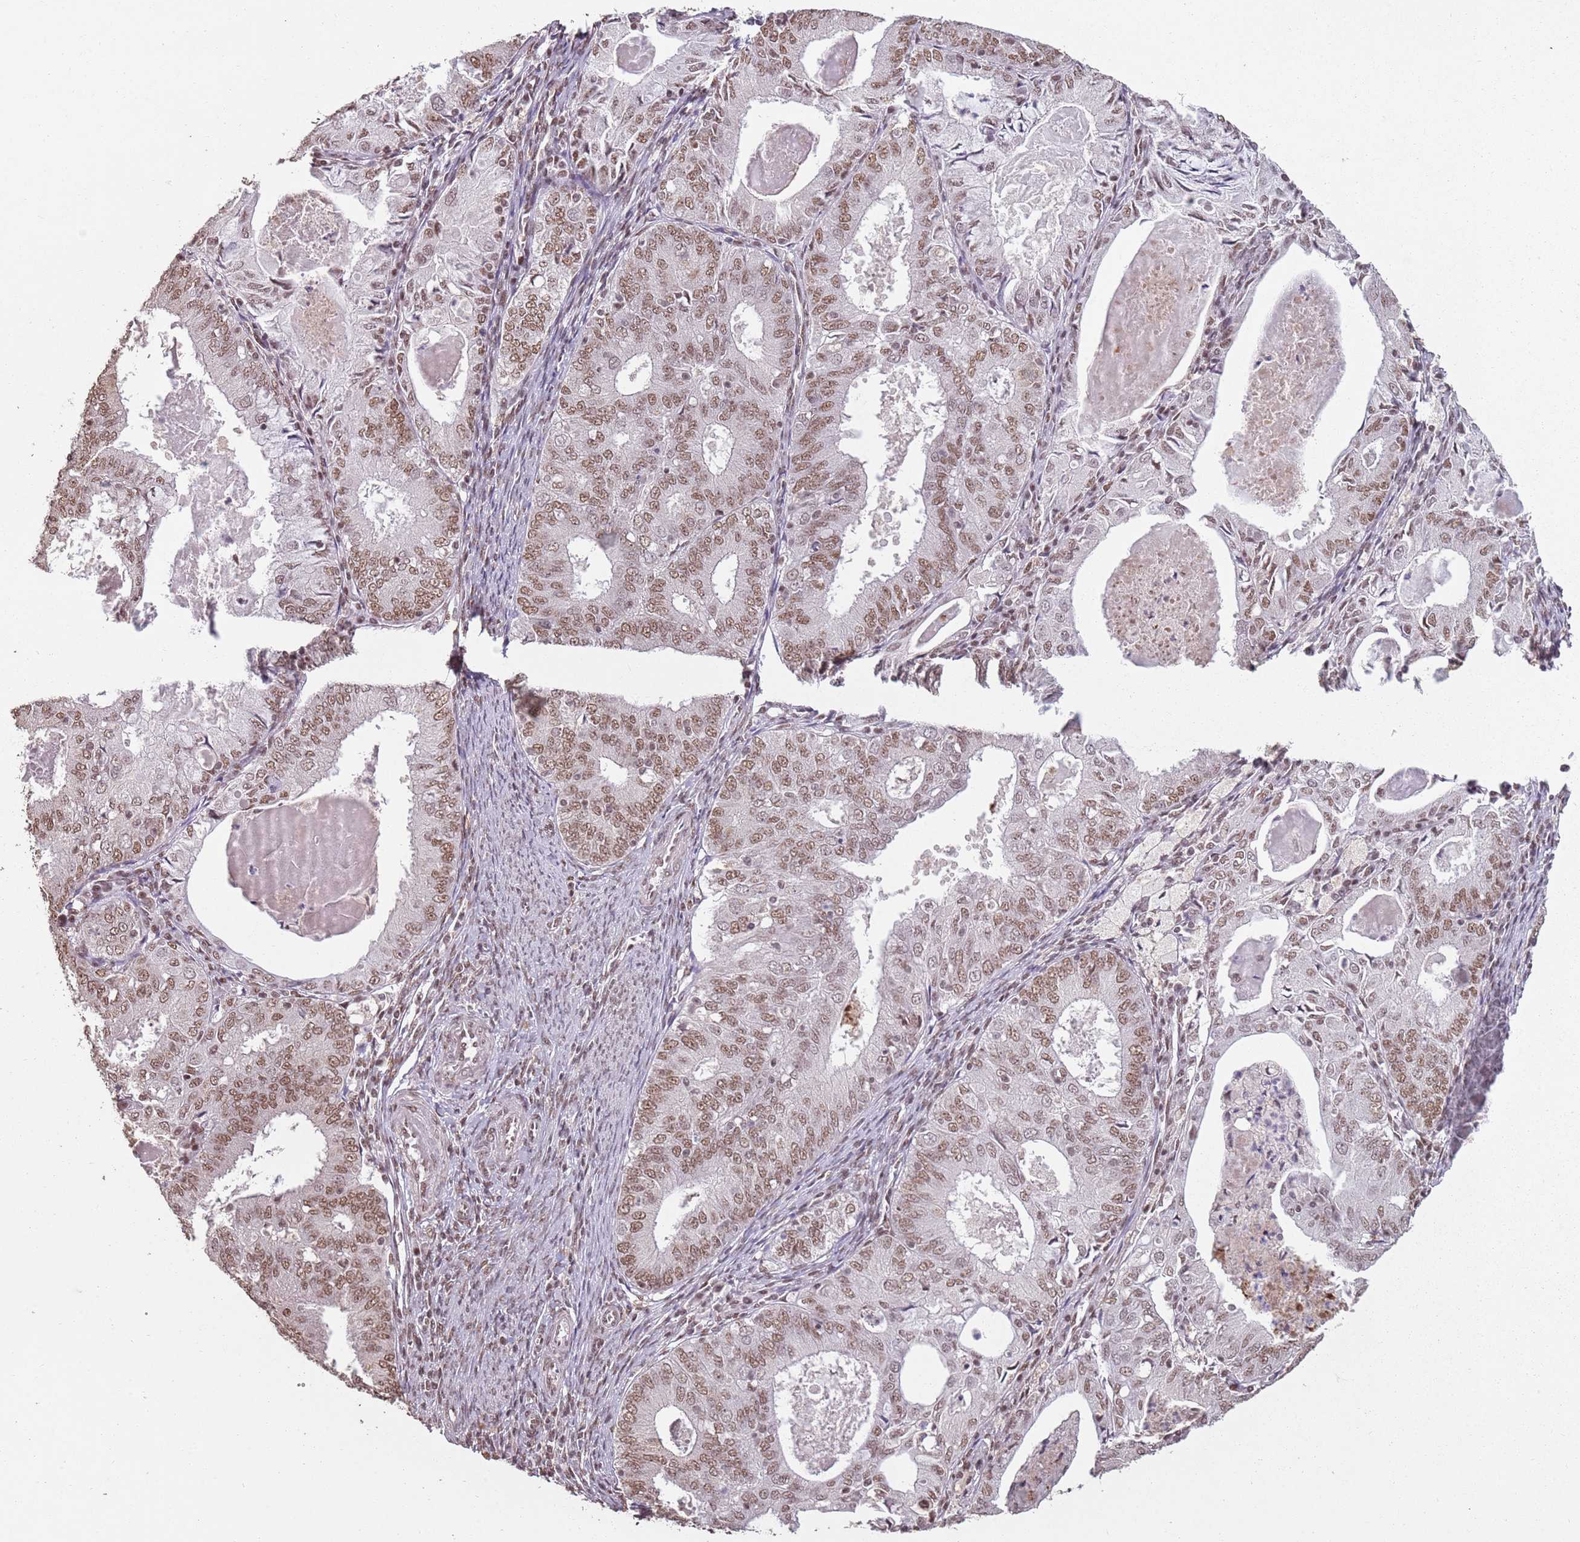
{"staining": {"intensity": "moderate", "quantity": ">75%", "location": "nuclear"}, "tissue": "endometrial cancer", "cell_type": "Tumor cells", "image_type": "cancer", "snomed": [{"axis": "morphology", "description": "Adenocarcinoma, NOS"}, {"axis": "topography", "description": "Endometrium"}], "caption": "High-power microscopy captured an immunohistochemistry micrograph of endometrial cancer (adenocarcinoma), revealing moderate nuclear expression in about >75% of tumor cells.", "gene": "ARL14EP", "patient": {"sex": "female", "age": 57}}